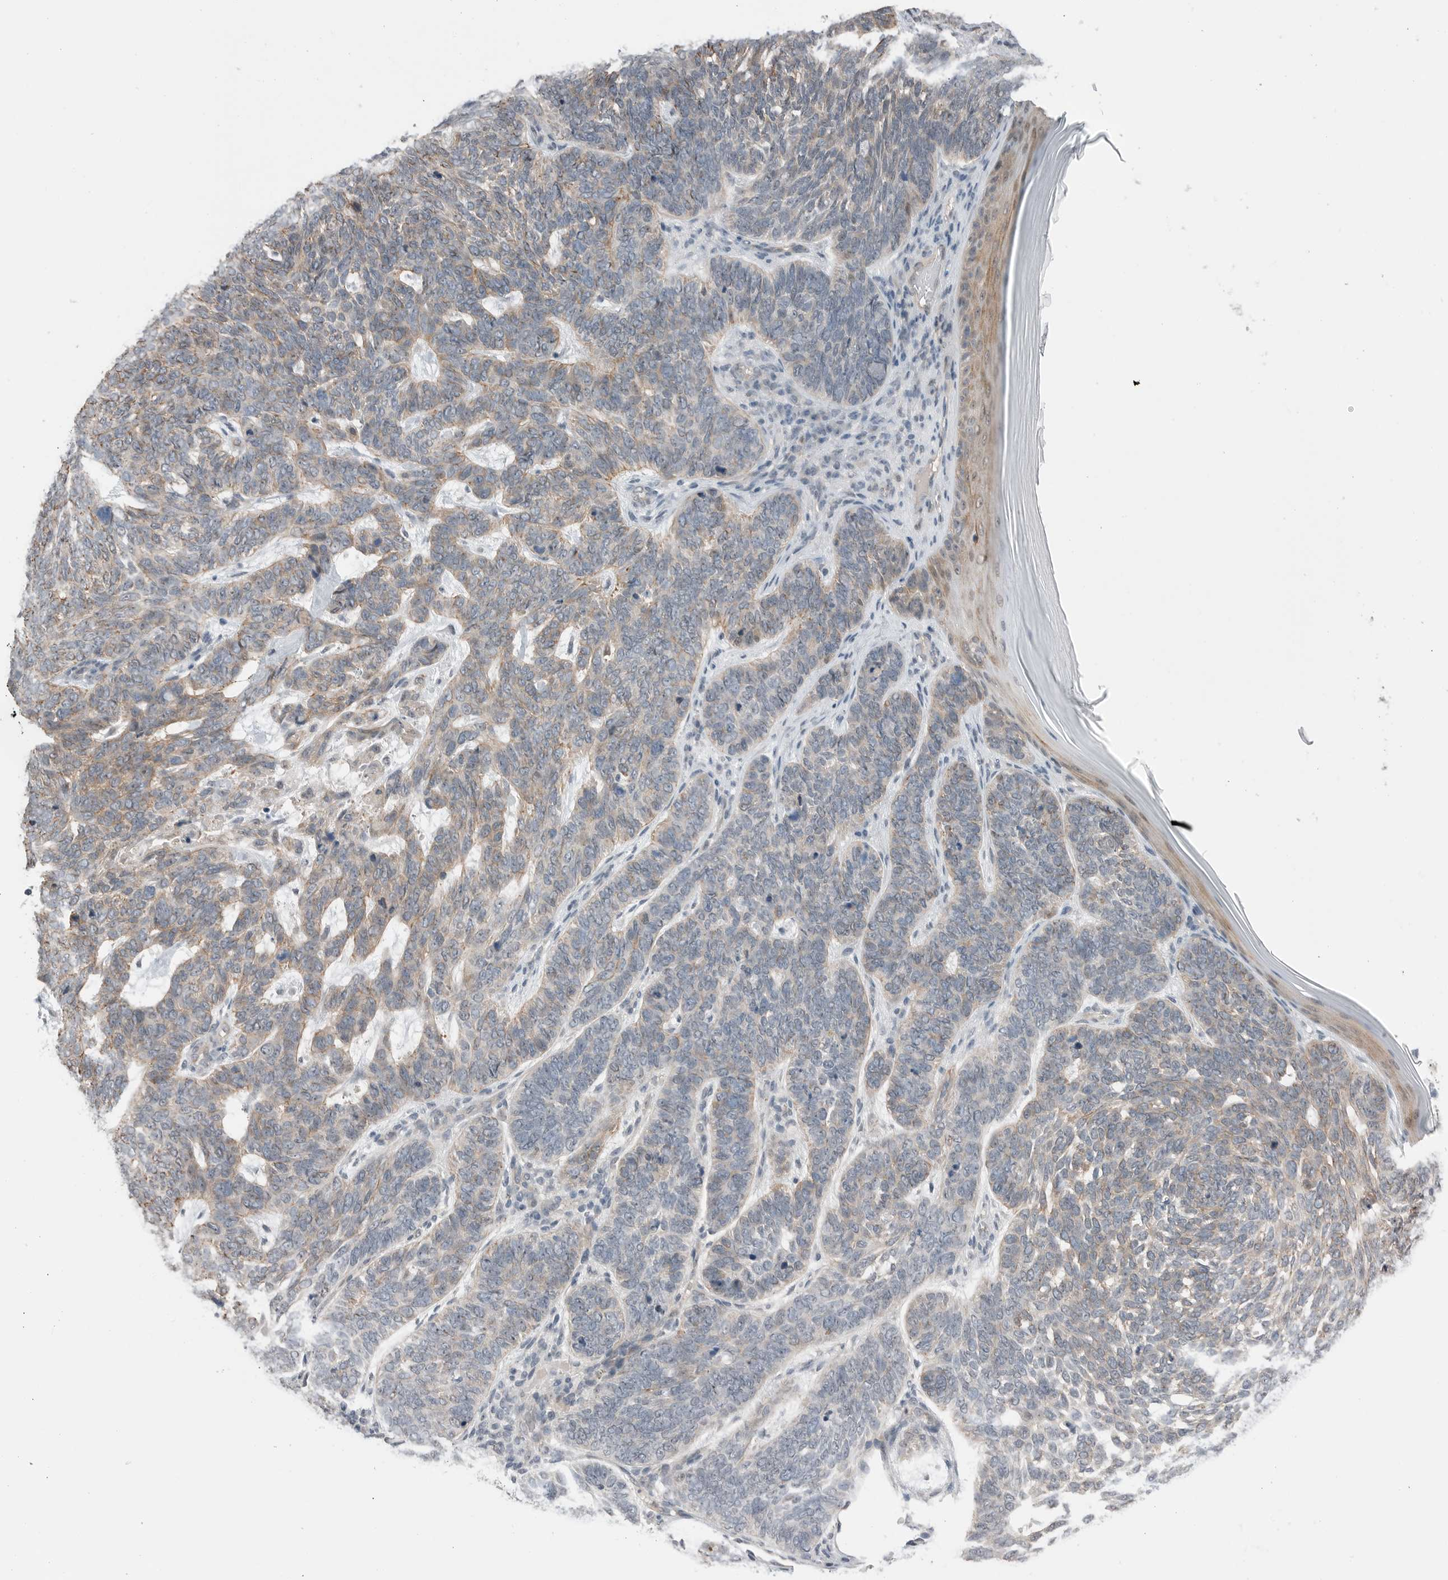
{"staining": {"intensity": "weak", "quantity": "<25%", "location": "cytoplasmic/membranous"}, "tissue": "skin cancer", "cell_type": "Tumor cells", "image_type": "cancer", "snomed": [{"axis": "morphology", "description": "Basal cell carcinoma"}, {"axis": "topography", "description": "Skin"}], "caption": "An image of human skin cancer (basal cell carcinoma) is negative for staining in tumor cells. The staining was performed using DAB (3,3'-diaminobenzidine) to visualize the protein expression in brown, while the nuclei were stained in blue with hematoxylin (Magnification: 20x).", "gene": "NTAQ1", "patient": {"sex": "female", "age": 85}}